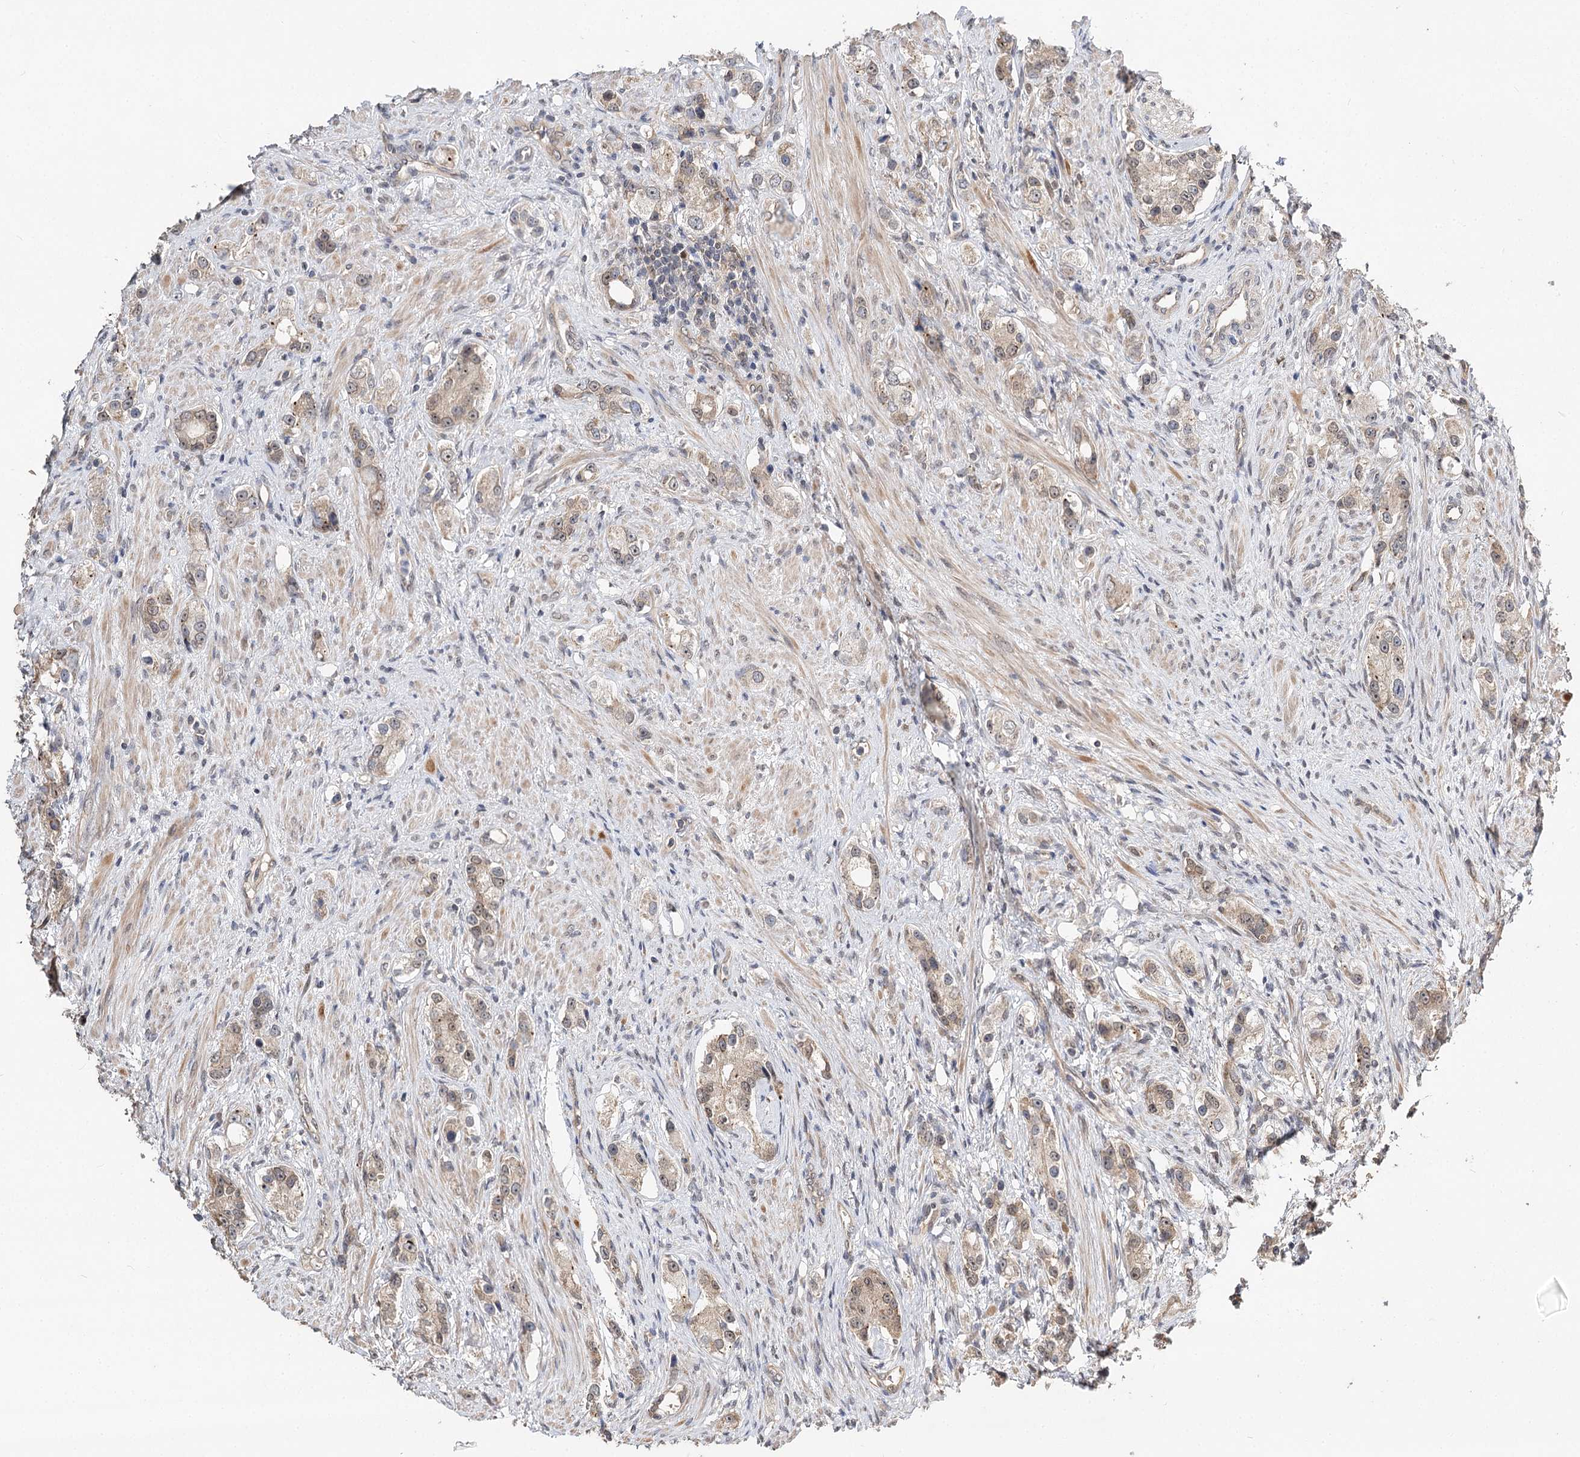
{"staining": {"intensity": "weak", "quantity": "25%-75%", "location": "cytoplasmic/membranous,nuclear"}, "tissue": "prostate cancer", "cell_type": "Tumor cells", "image_type": "cancer", "snomed": [{"axis": "morphology", "description": "Adenocarcinoma, High grade"}, {"axis": "topography", "description": "Prostate"}], "caption": "This histopathology image reveals prostate cancer (high-grade adenocarcinoma) stained with IHC to label a protein in brown. The cytoplasmic/membranous and nuclear of tumor cells show weak positivity for the protein. Nuclei are counter-stained blue.", "gene": "NOPCHAP1", "patient": {"sex": "male", "age": 63}}